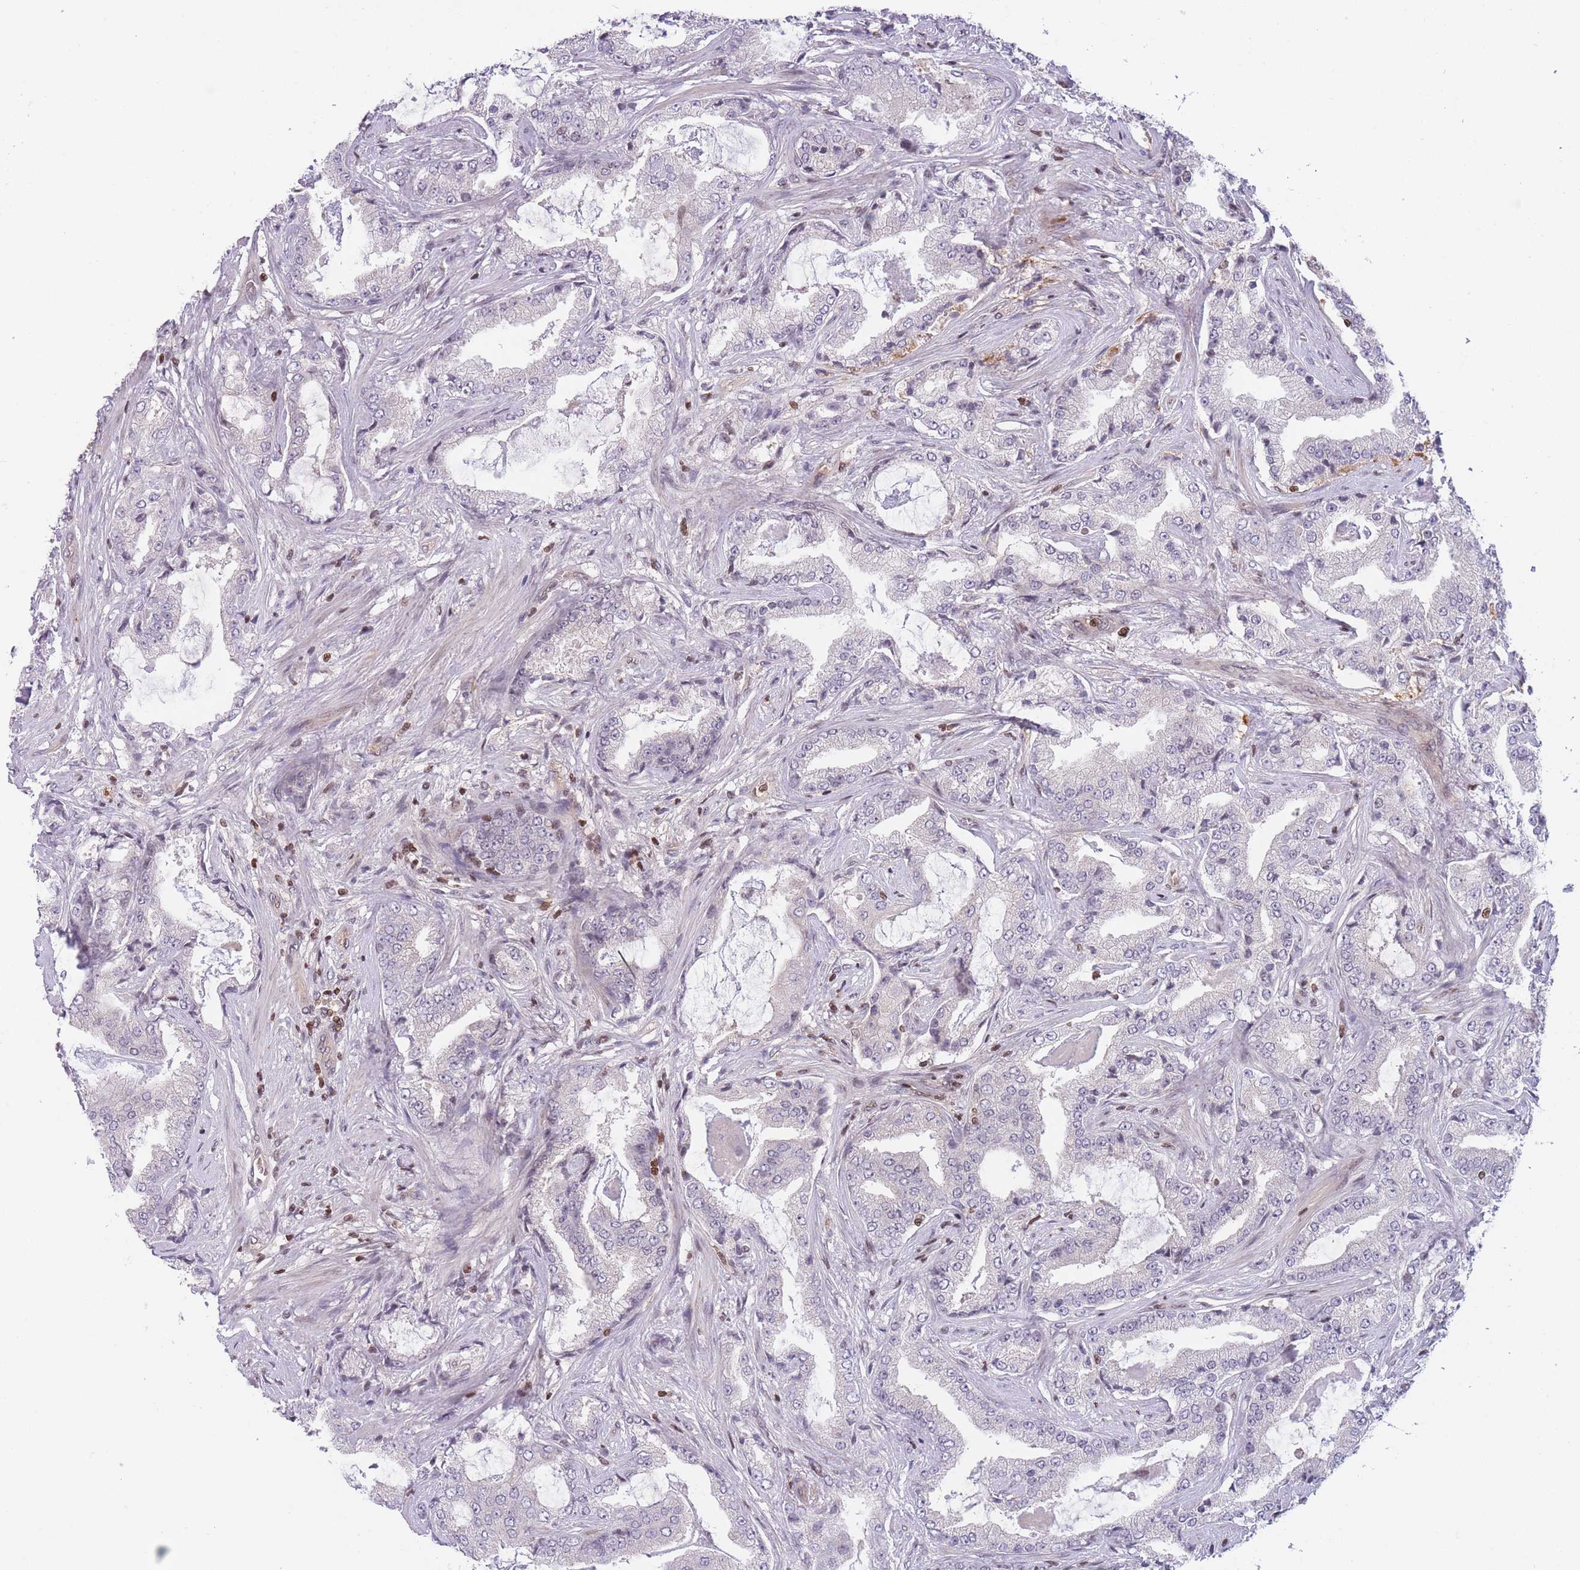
{"staining": {"intensity": "negative", "quantity": "none", "location": "none"}, "tissue": "prostate cancer", "cell_type": "Tumor cells", "image_type": "cancer", "snomed": [{"axis": "morphology", "description": "Adenocarcinoma, High grade"}, {"axis": "topography", "description": "Prostate"}], "caption": "Tumor cells show no significant protein positivity in prostate cancer.", "gene": "SLC35F5", "patient": {"sex": "male", "age": 68}}